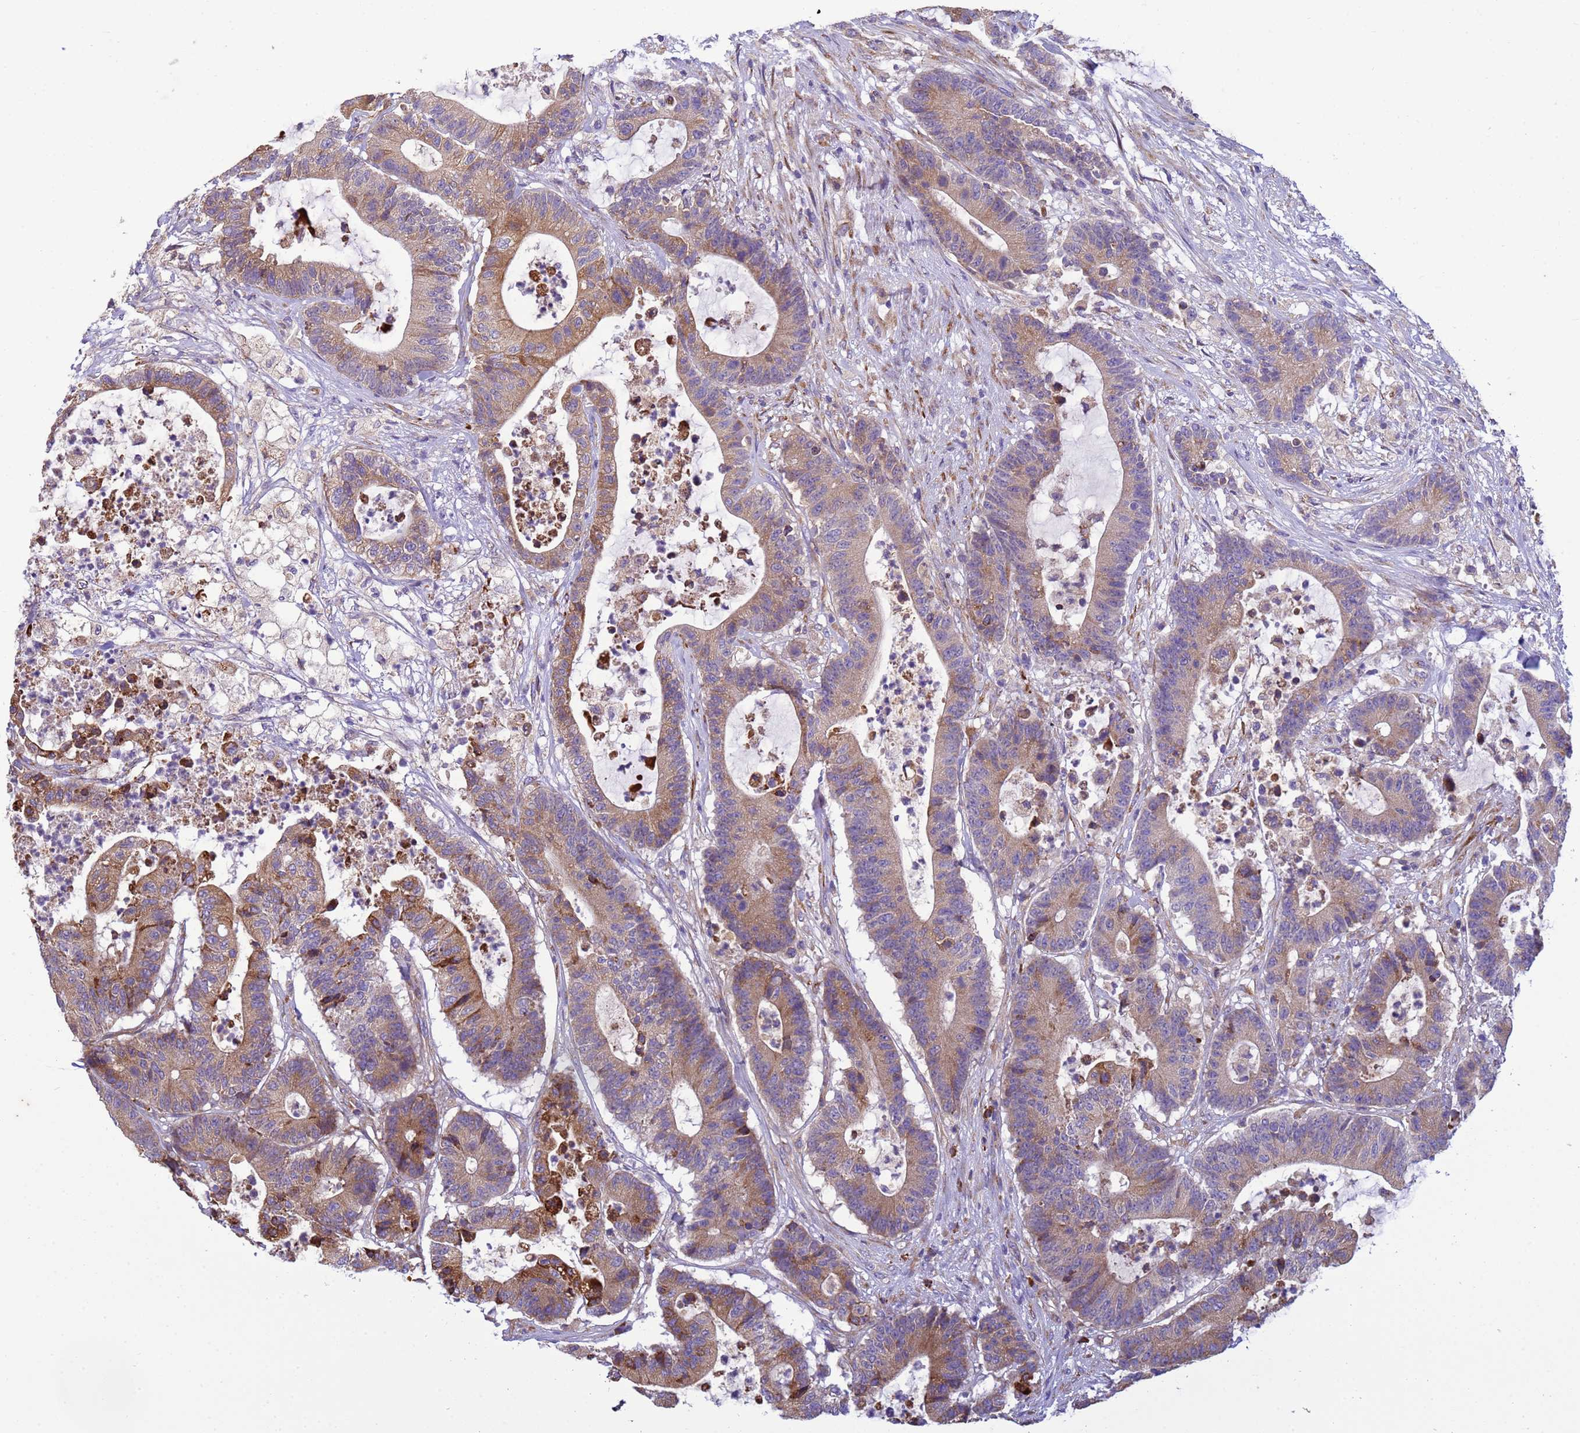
{"staining": {"intensity": "moderate", "quantity": "25%-75%", "location": "cytoplasmic/membranous"}, "tissue": "colorectal cancer", "cell_type": "Tumor cells", "image_type": "cancer", "snomed": [{"axis": "morphology", "description": "Adenocarcinoma, NOS"}, {"axis": "topography", "description": "Colon"}], "caption": "Brown immunohistochemical staining in colorectal cancer demonstrates moderate cytoplasmic/membranous staining in approximately 25%-75% of tumor cells. The staining is performed using DAB brown chromogen to label protein expression. The nuclei are counter-stained blue using hematoxylin.", "gene": "THAP5", "patient": {"sex": "female", "age": 84}}